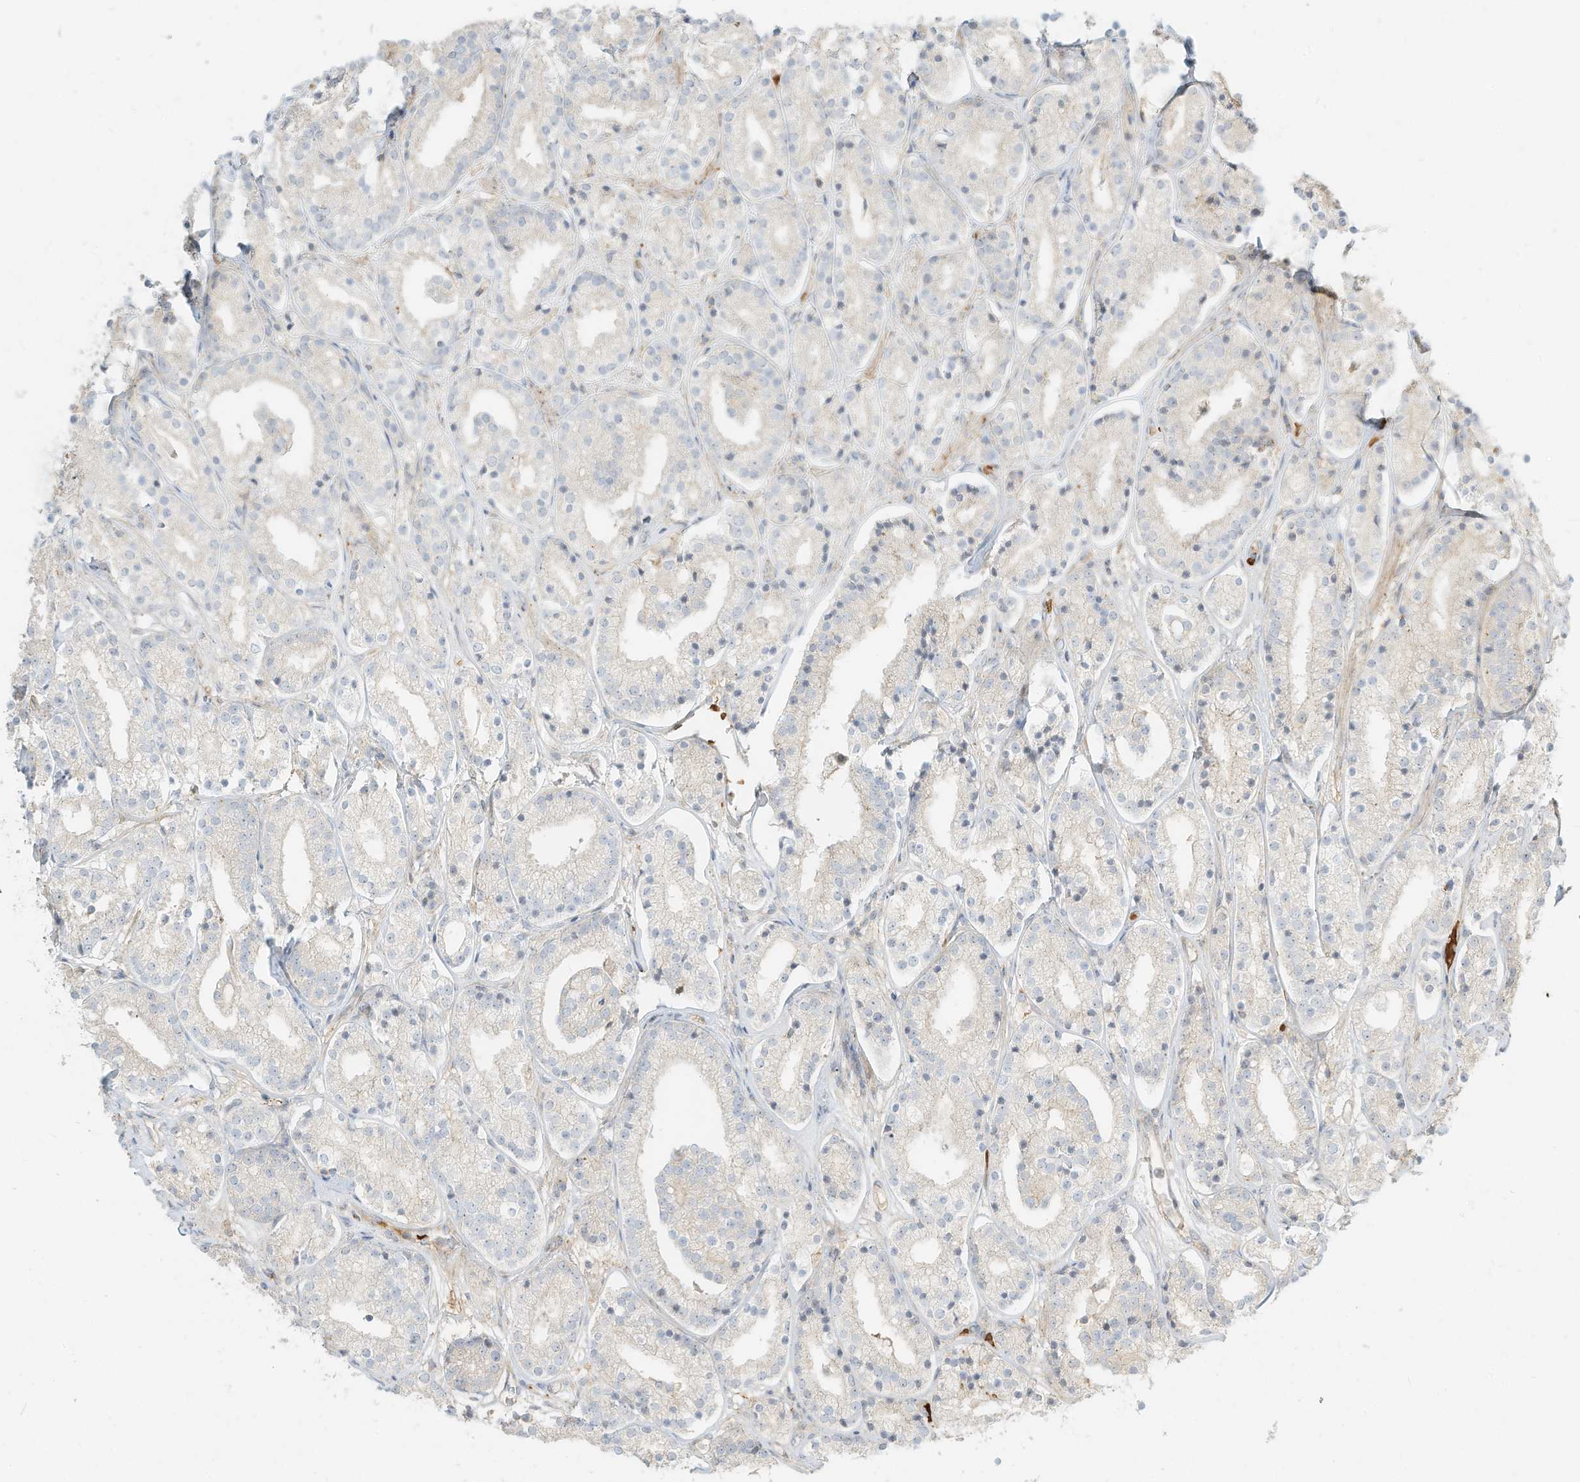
{"staining": {"intensity": "negative", "quantity": "none", "location": "none"}, "tissue": "prostate cancer", "cell_type": "Tumor cells", "image_type": "cancer", "snomed": [{"axis": "morphology", "description": "Adenocarcinoma, High grade"}, {"axis": "topography", "description": "Prostate"}], "caption": "Protein analysis of high-grade adenocarcinoma (prostate) shows no significant expression in tumor cells.", "gene": "OFD1", "patient": {"sex": "male", "age": 69}}